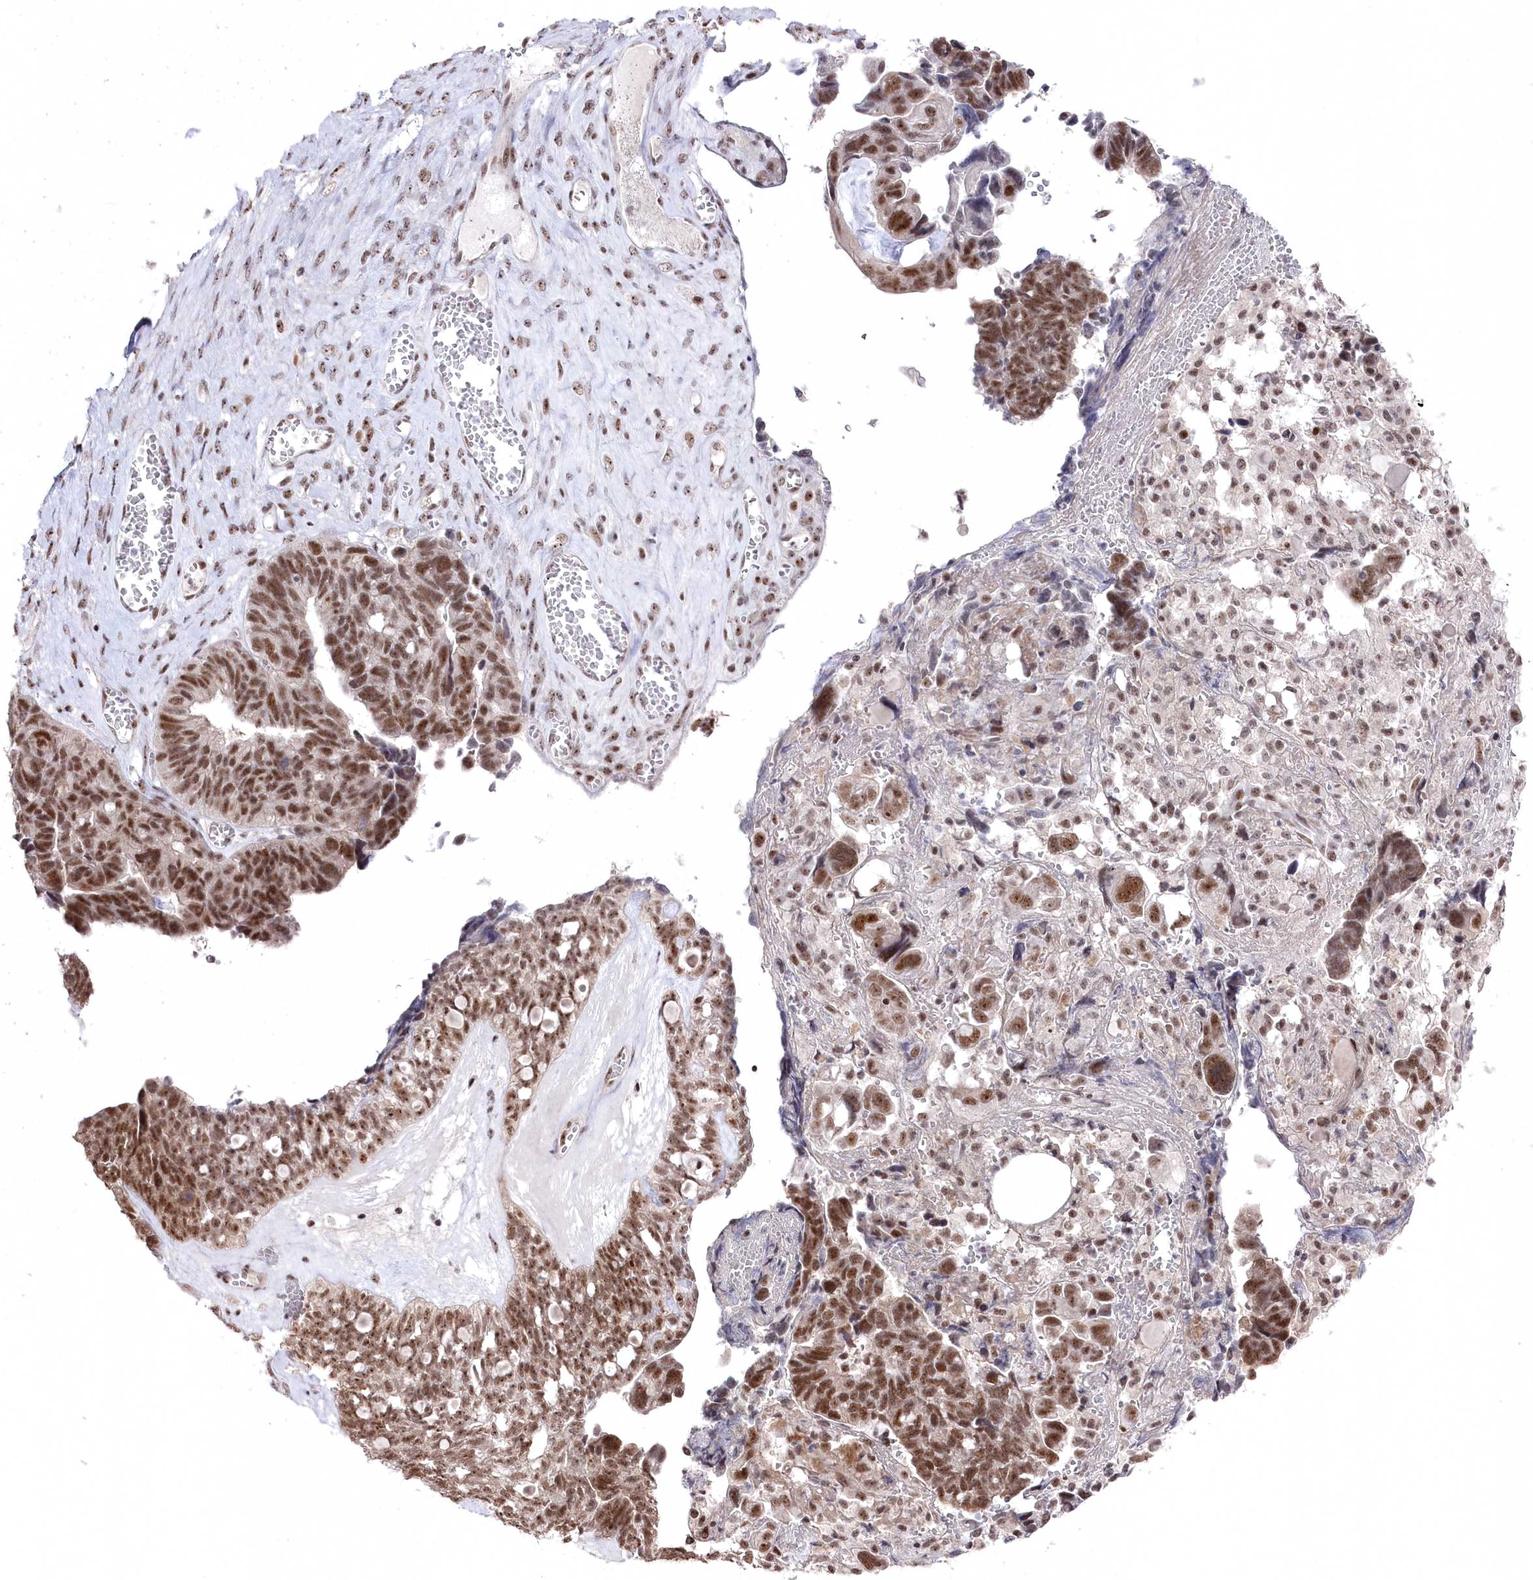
{"staining": {"intensity": "moderate", "quantity": ">75%", "location": "nuclear"}, "tissue": "ovarian cancer", "cell_type": "Tumor cells", "image_type": "cancer", "snomed": [{"axis": "morphology", "description": "Cystadenocarcinoma, serous, NOS"}, {"axis": "topography", "description": "Ovary"}], "caption": "Serous cystadenocarcinoma (ovarian) stained with DAB IHC reveals medium levels of moderate nuclear positivity in approximately >75% of tumor cells. Immunohistochemistry (ihc) stains the protein of interest in brown and the nuclei are stained blue.", "gene": "POLR2H", "patient": {"sex": "female", "age": 79}}